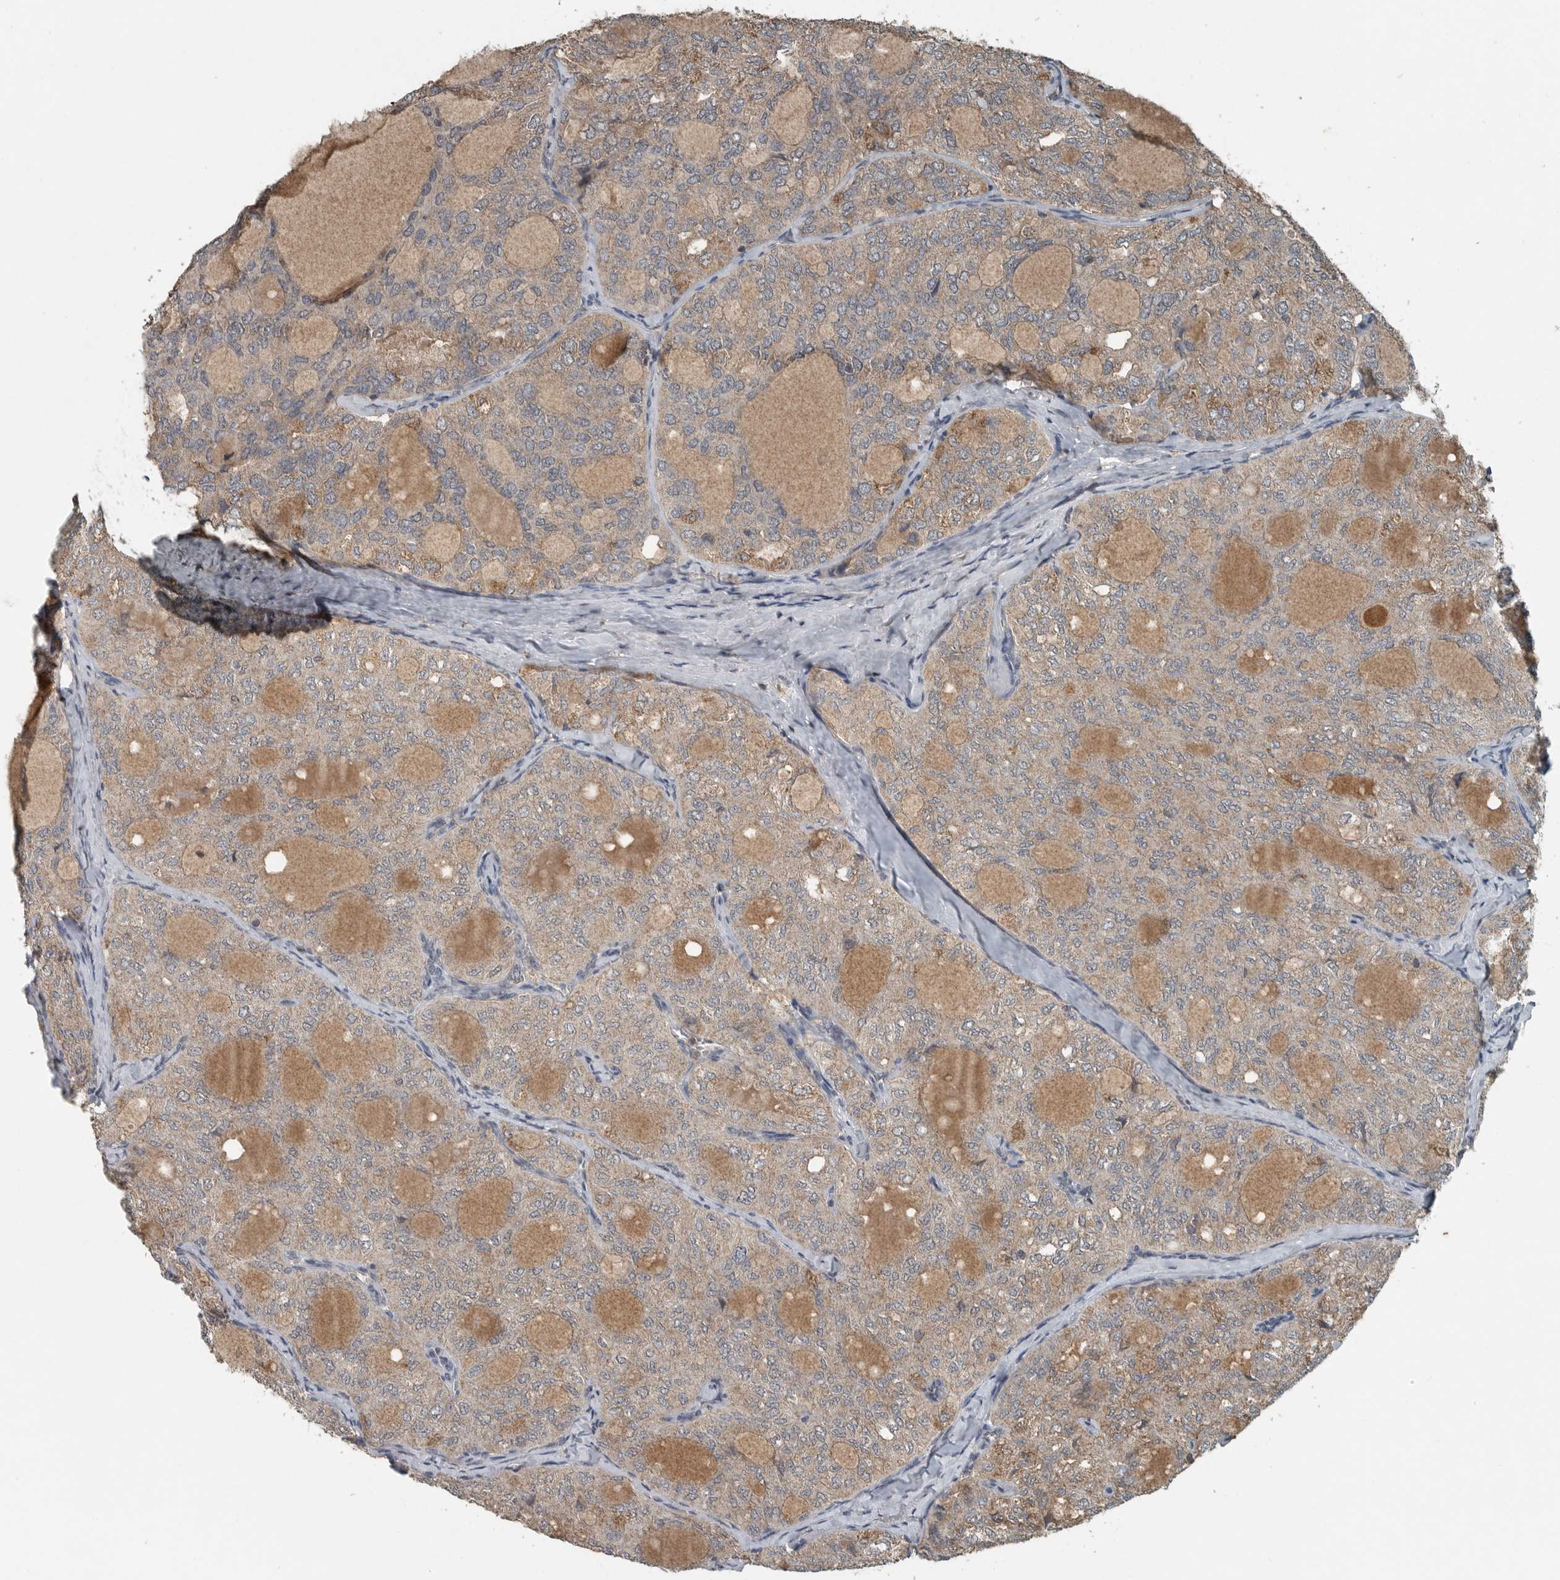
{"staining": {"intensity": "weak", "quantity": ">75%", "location": "cytoplasmic/membranous"}, "tissue": "thyroid cancer", "cell_type": "Tumor cells", "image_type": "cancer", "snomed": [{"axis": "morphology", "description": "Follicular adenoma carcinoma, NOS"}, {"axis": "topography", "description": "Thyroid gland"}], "caption": "Immunohistochemical staining of human thyroid cancer (follicular adenoma carcinoma) exhibits low levels of weak cytoplasmic/membranous protein positivity in approximately >75% of tumor cells.", "gene": "IL6ST", "patient": {"sex": "male", "age": 75}}